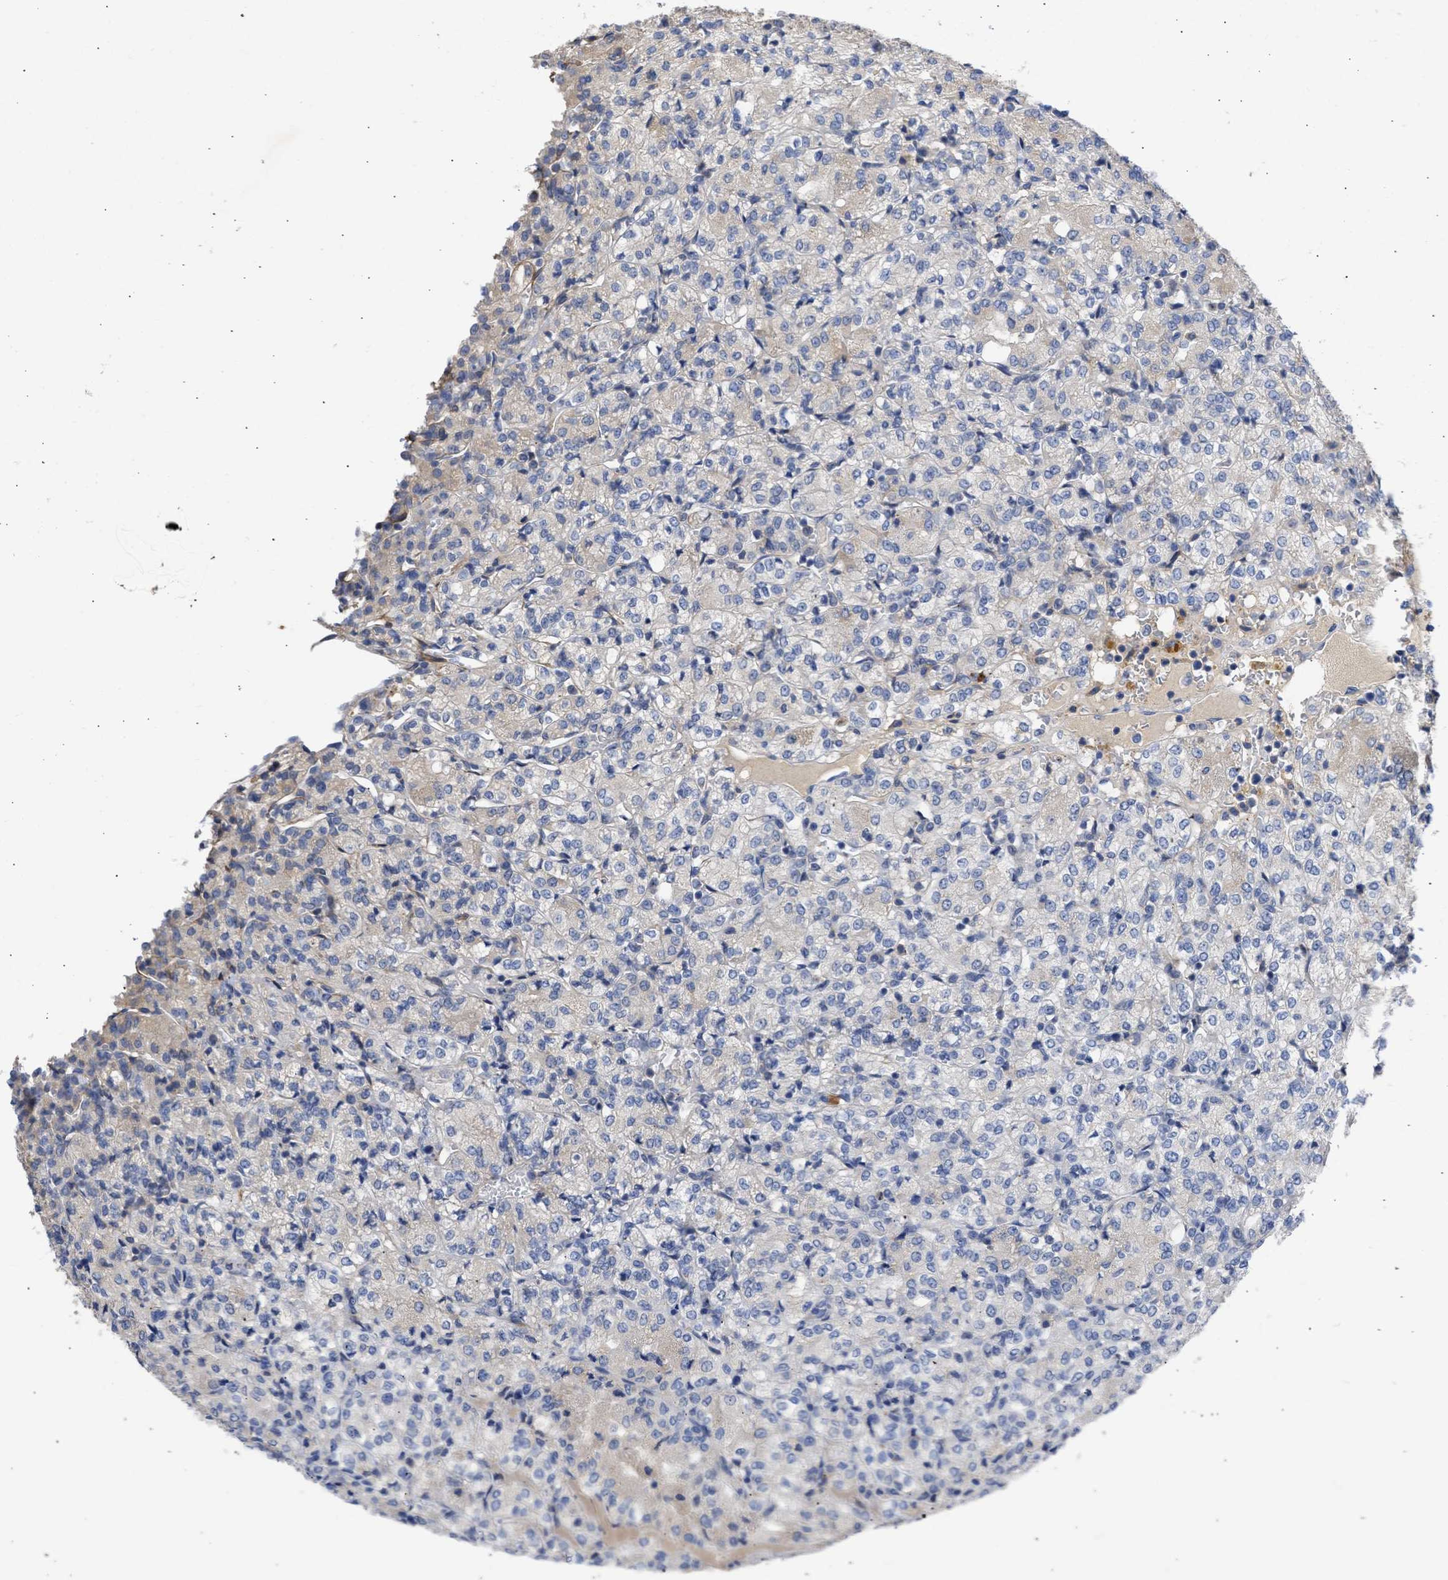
{"staining": {"intensity": "negative", "quantity": "none", "location": "none"}, "tissue": "renal cancer", "cell_type": "Tumor cells", "image_type": "cancer", "snomed": [{"axis": "morphology", "description": "Adenocarcinoma, NOS"}, {"axis": "topography", "description": "Kidney"}], "caption": "Renal cancer stained for a protein using IHC displays no staining tumor cells.", "gene": "ARHGEF4", "patient": {"sex": "male", "age": 77}}